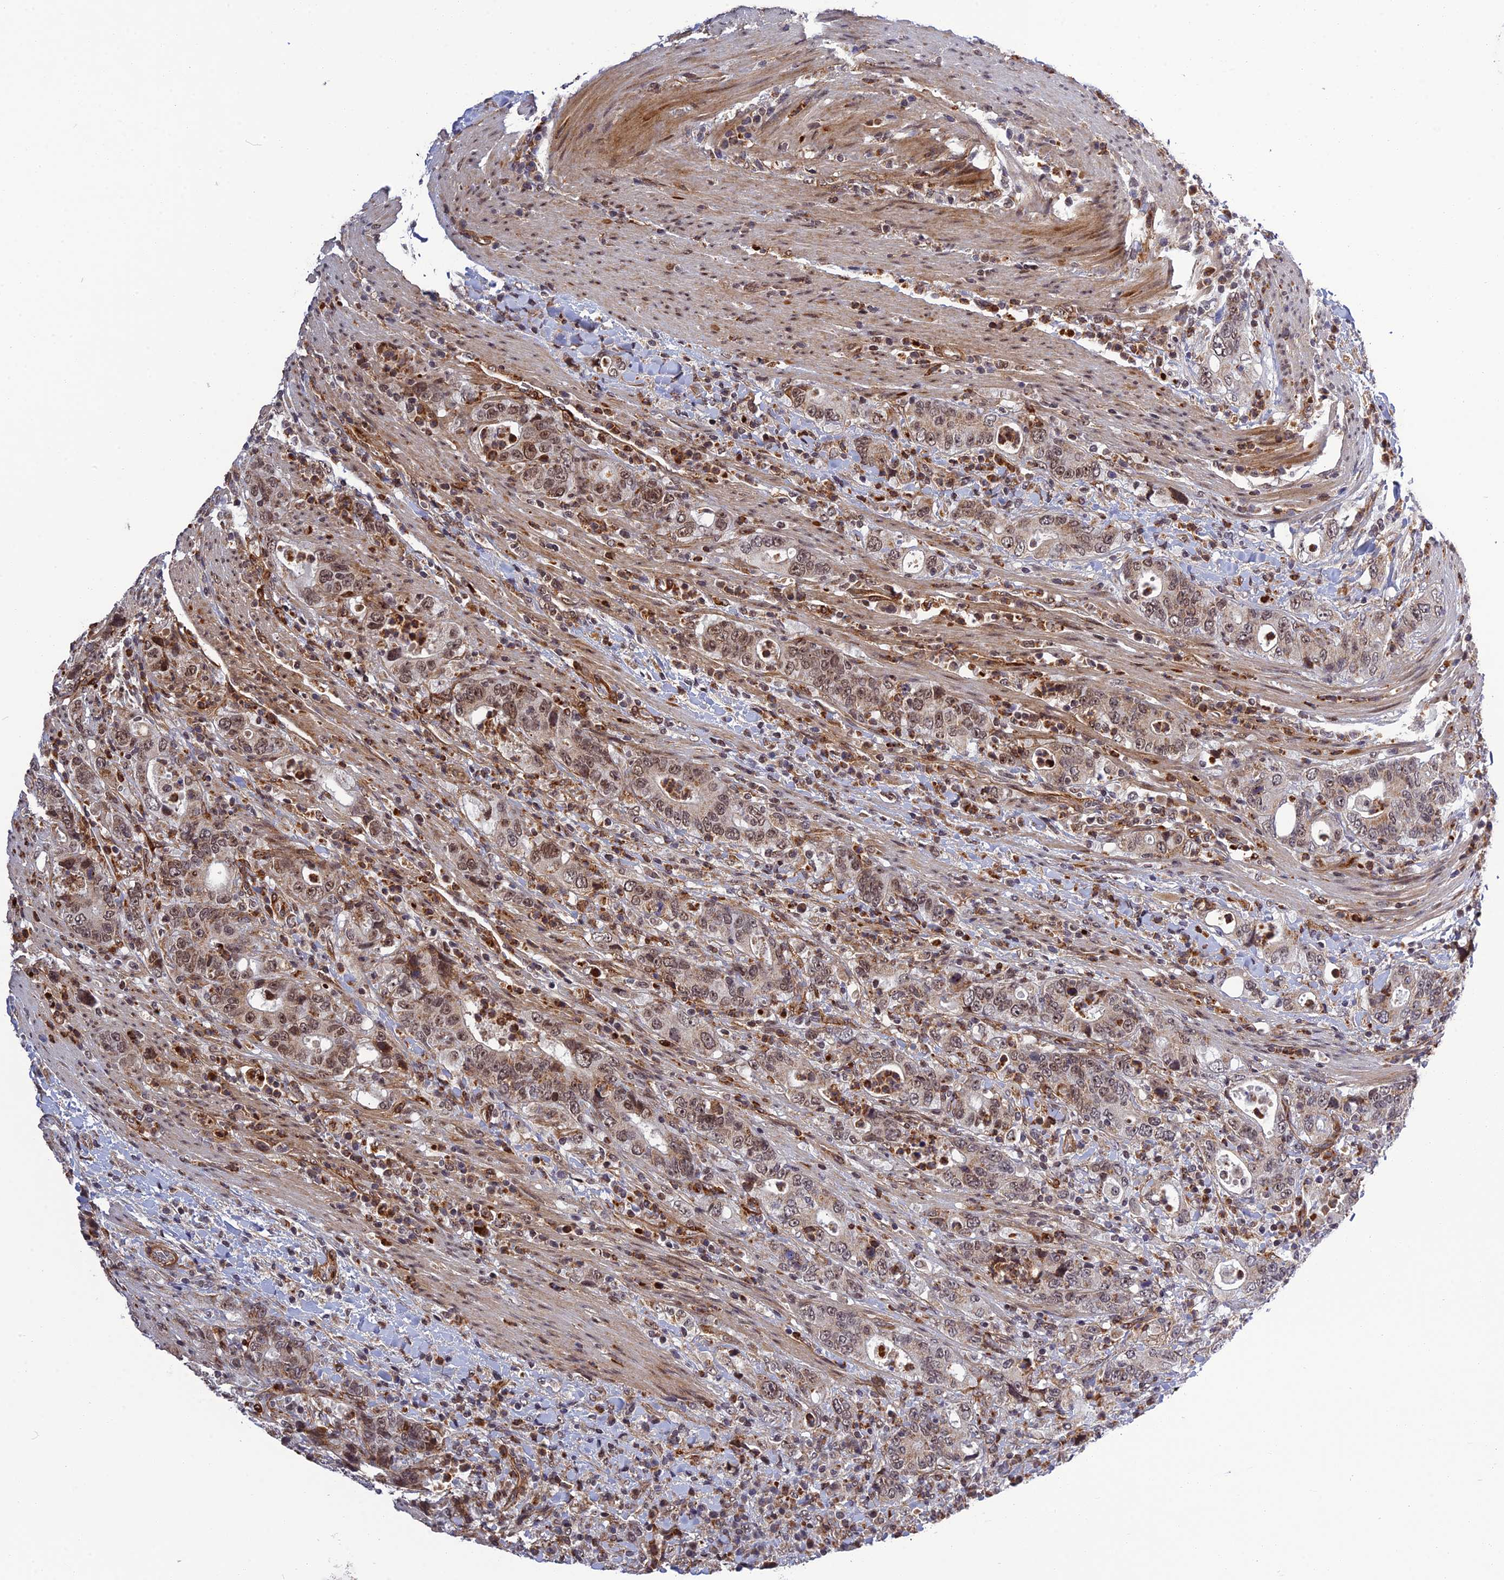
{"staining": {"intensity": "moderate", "quantity": ">75%", "location": "nuclear"}, "tissue": "colorectal cancer", "cell_type": "Tumor cells", "image_type": "cancer", "snomed": [{"axis": "morphology", "description": "Adenocarcinoma, NOS"}, {"axis": "topography", "description": "Colon"}], "caption": "Colorectal cancer tissue shows moderate nuclear staining in about >75% of tumor cells", "gene": "REXO1", "patient": {"sex": "female", "age": 75}}